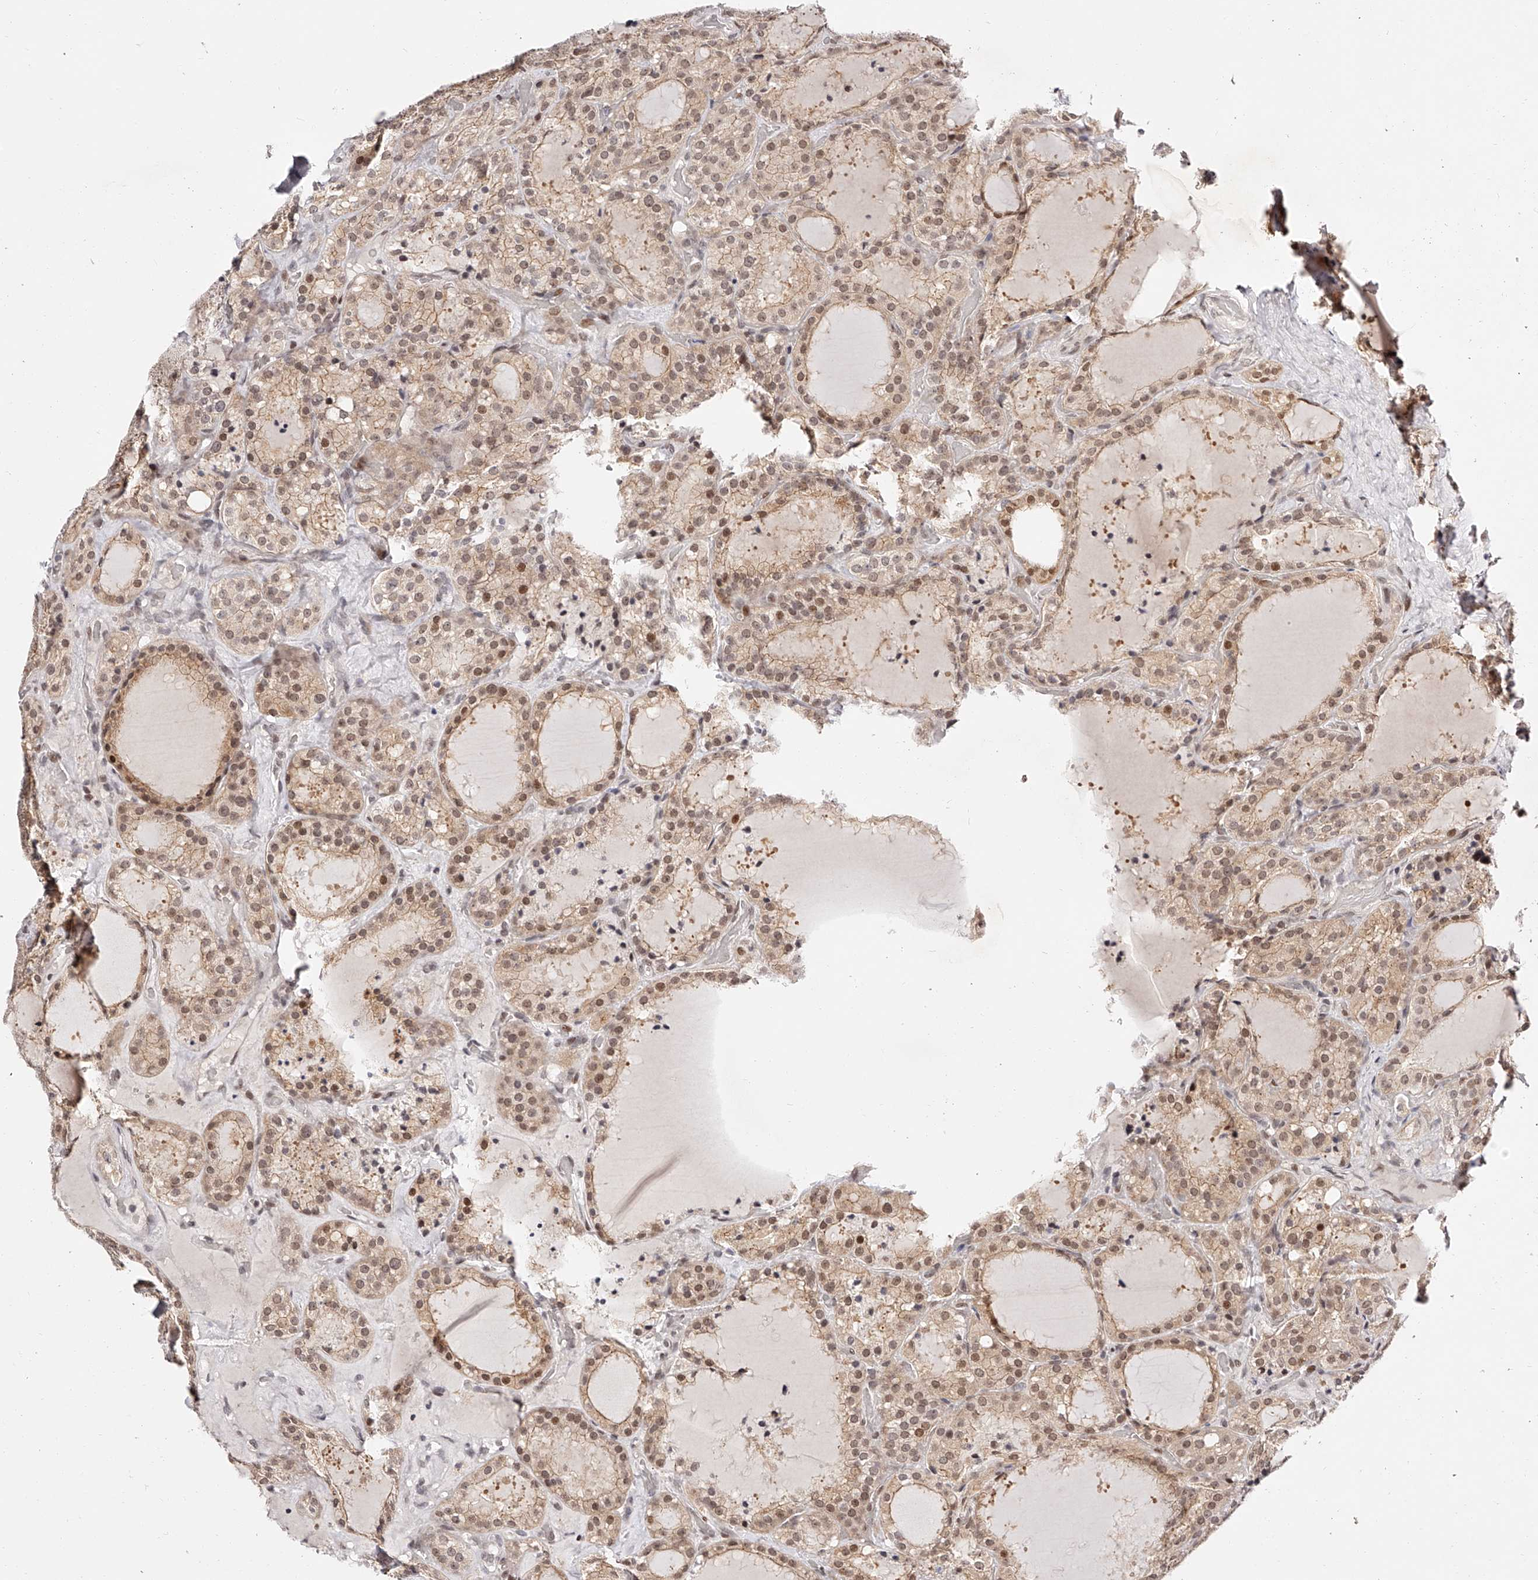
{"staining": {"intensity": "moderate", "quantity": ">75%", "location": "cytoplasmic/membranous,nuclear"}, "tissue": "thyroid cancer", "cell_type": "Tumor cells", "image_type": "cancer", "snomed": [{"axis": "morphology", "description": "Papillary adenocarcinoma, NOS"}, {"axis": "topography", "description": "Thyroid gland"}], "caption": "Papillary adenocarcinoma (thyroid) stained for a protein displays moderate cytoplasmic/membranous and nuclear positivity in tumor cells.", "gene": "USF3", "patient": {"sex": "male", "age": 77}}